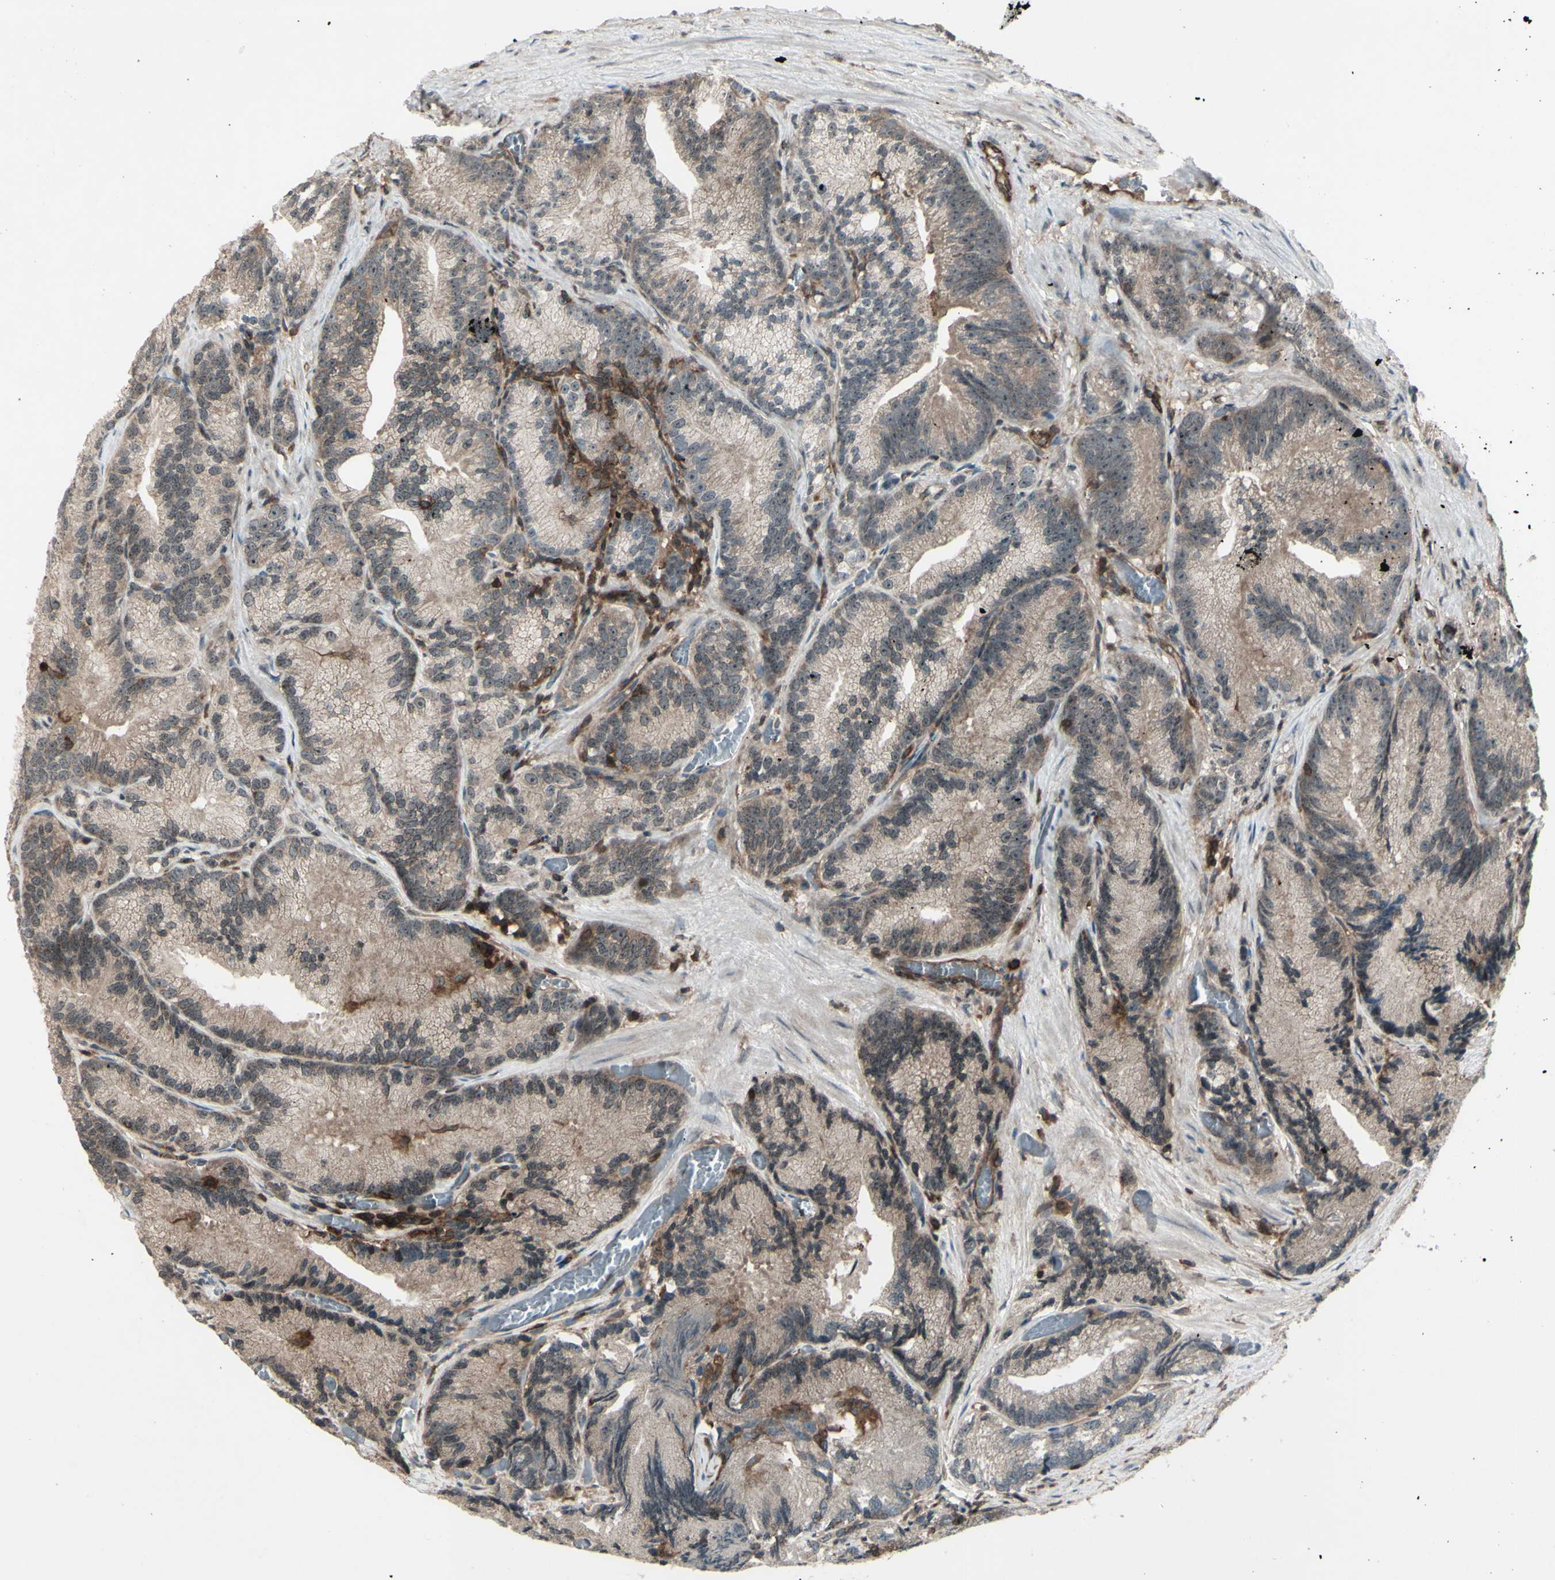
{"staining": {"intensity": "strong", "quantity": "25%-75%", "location": "cytoplasmic/membranous"}, "tissue": "prostate cancer", "cell_type": "Tumor cells", "image_type": "cancer", "snomed": [{"axis": "morphology", "description": "Adenocarcinoma, Low grade"}, {"axis": "topography", "description": "Prostate"}], "caption": "IHC of human prostate cancer displays high levels of strong cytoplasmic/membranous expression in approximately 25%-75% of tumor cells.", "gene": "FXYD5", "patient": {"sex": "male", "age": 89}}